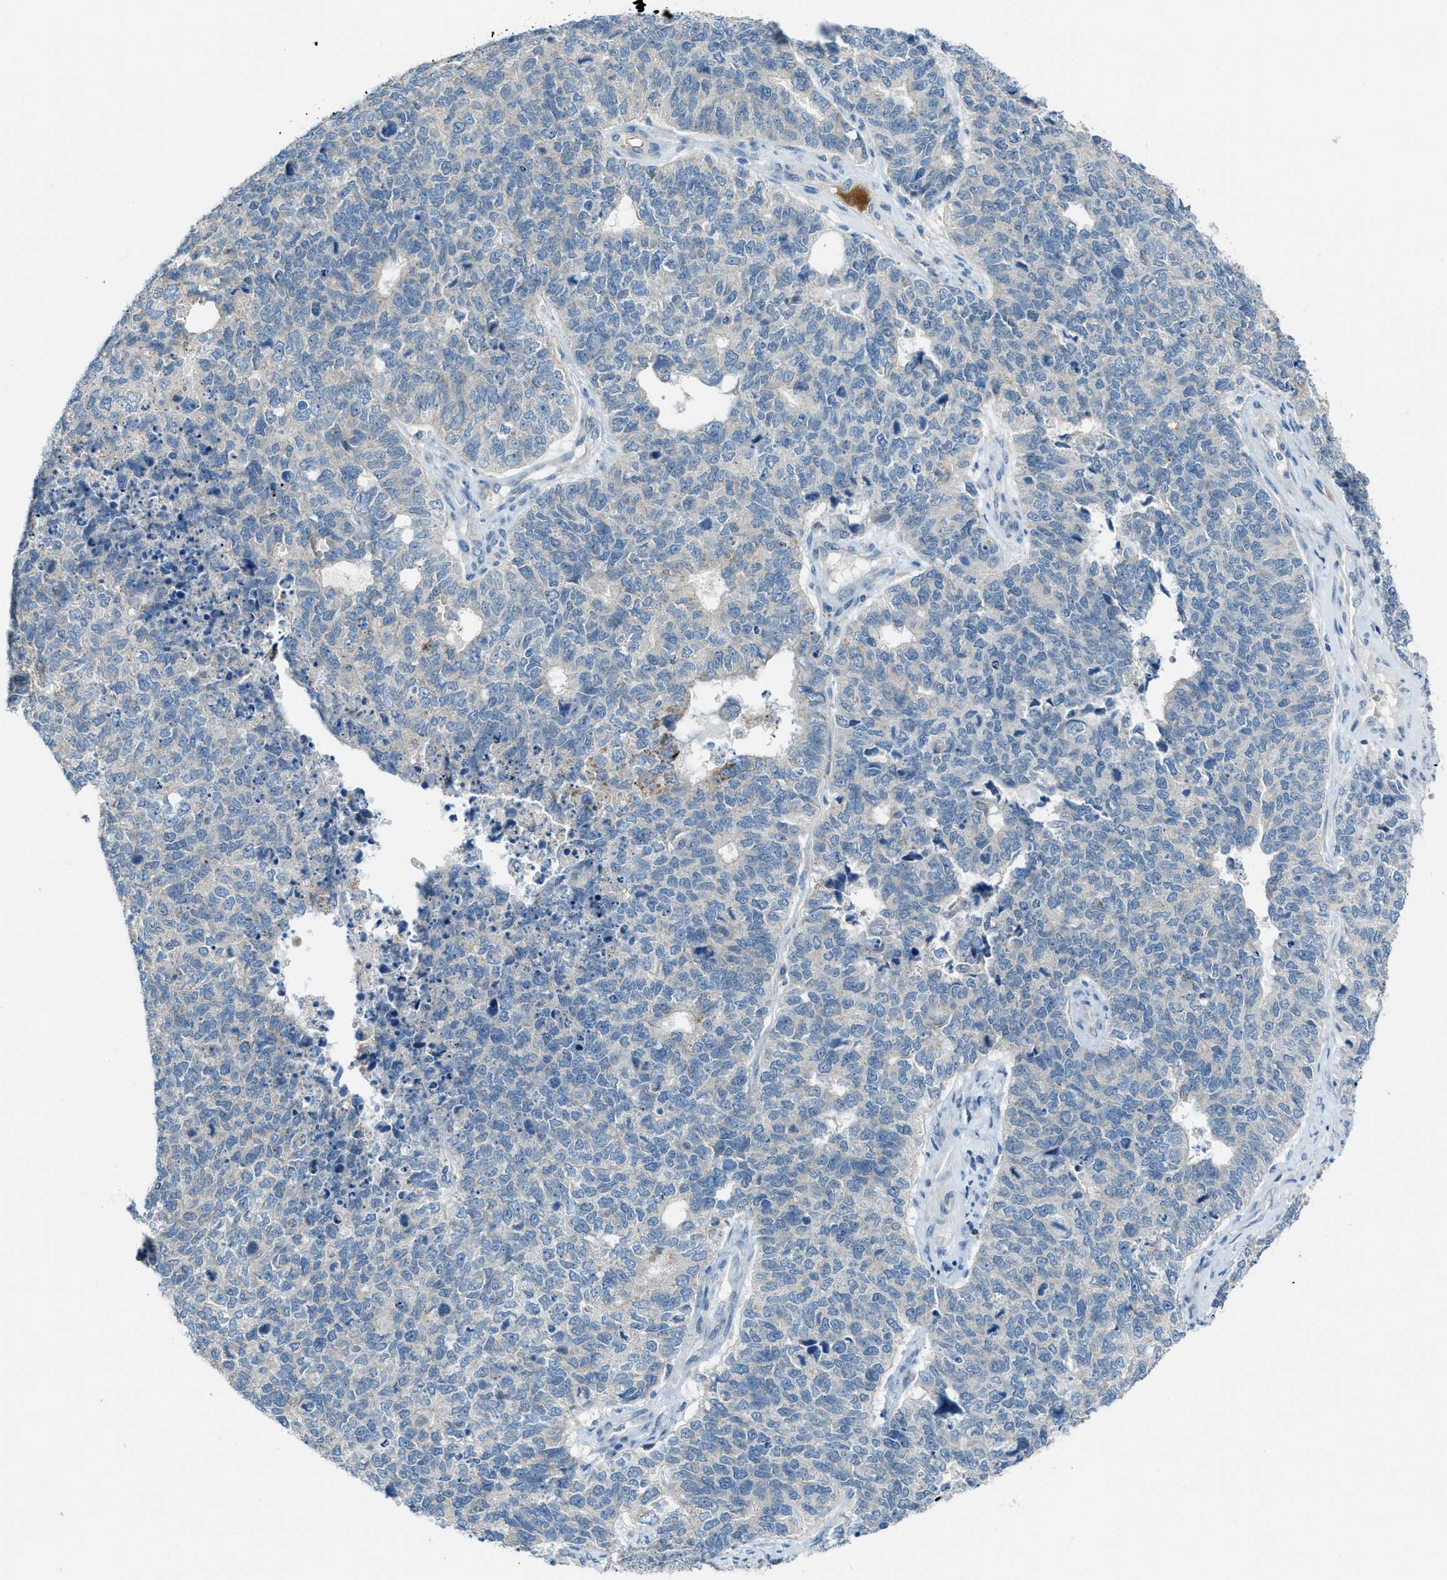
{"staining": {"intensity": "negative", "quantity": "none", "location": "none"}, "tissue": "cervical cancer", "cell_type": "Tumor cells", "image_type": "cancer", "snomed": [{"axis": "morphology", "description": "Squamous cell carcinoma, NOS"}, {"axis": "topography", "description": "Cervix"}], "caption": "Immunohistochemical staining of cervical squamous cell carcinoma exhibits no significant expression in tumor cells.", "gene": "CDON", "patient": {"sex": "female", "age": 63}}